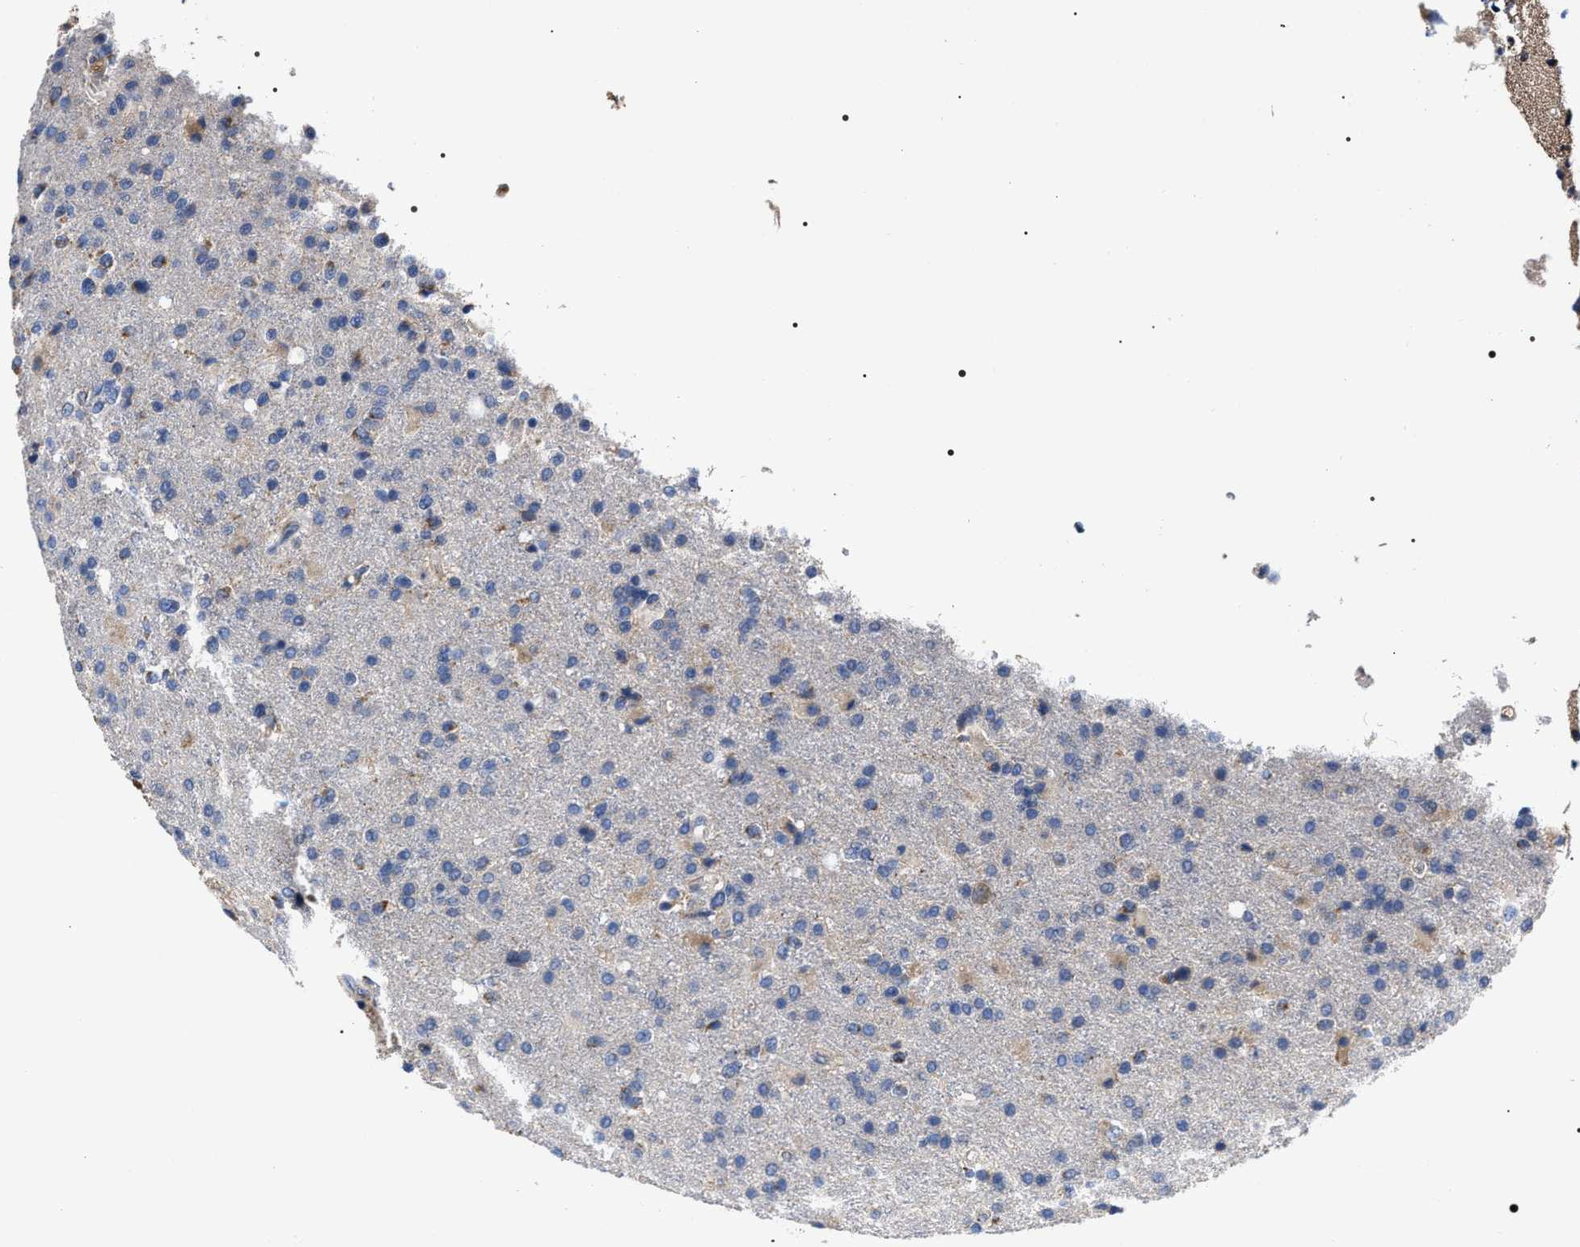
{"staining": {"intensity": "weak", "quantity": "<25%", "location": "cytoplasmic/membranous"}, "tissue": "glioma", "cell_type": "Tumor cells", "image_type": "cancer", "snomed": [{"axis": "morphology", "description": "Glioma, malignant, High grade"}, {"axis": "topography", "description": "Brain"}], "caption": "A micrograph of high-grade glioma (malignant) stained for a protein displays no brown staining in tumor cells.", "gene": "MACC1", "patient": {"sex": "male", "age": 72}}